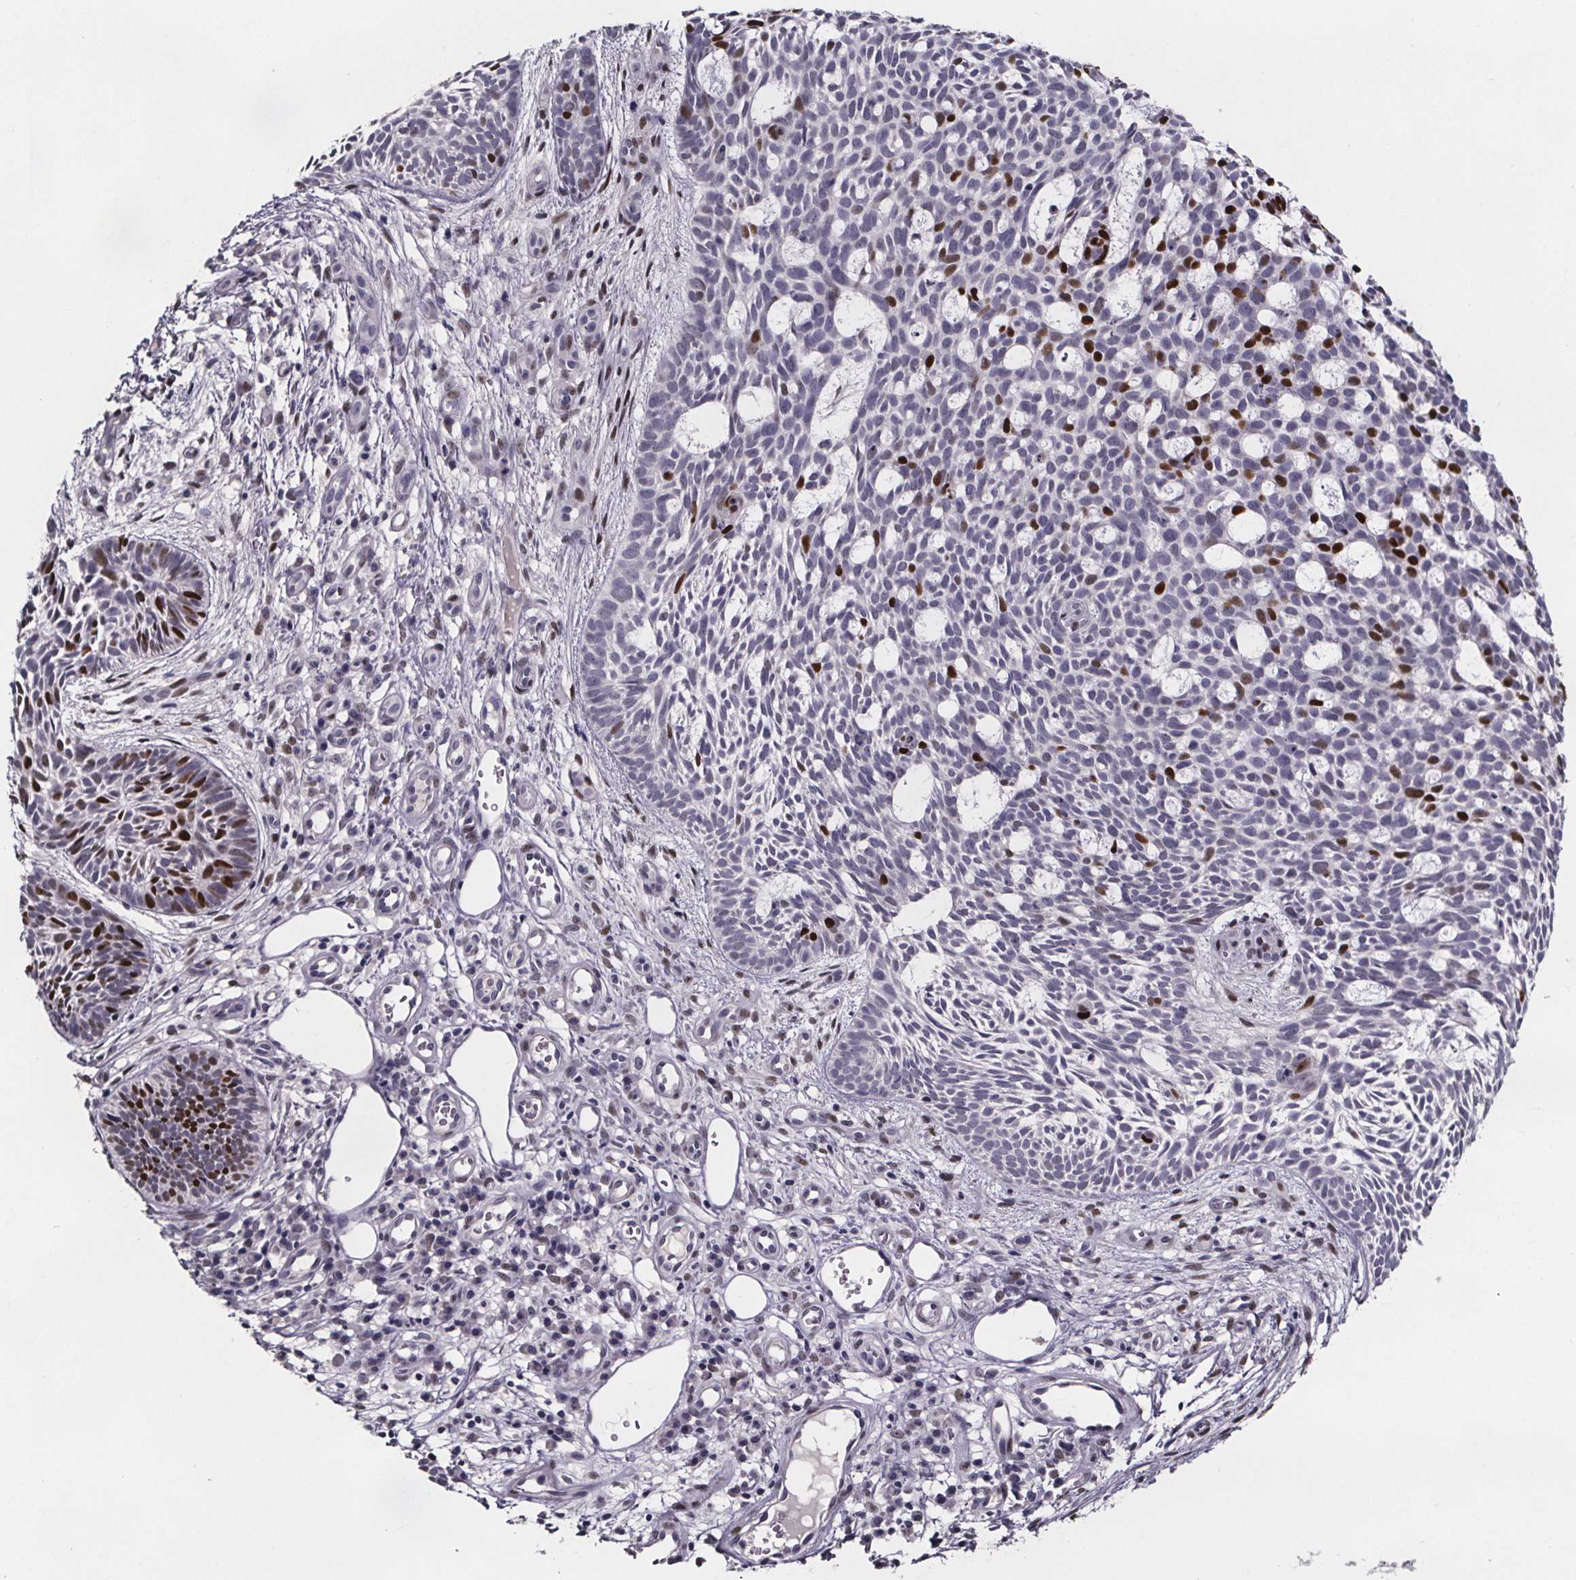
{"staining": {"intensity": "strong", "quantity": "<25%", "location": "nuclear"}, "tissue": "skin cancer", "cell_type": "Tumor cells", "image_type": "cancer", "snomed": [{"axis": "morphology", "description": "Basal cell carcinoma"}, {"axis": "topography", "description": "Skin"}], "caption": "Human skin cancer stained for a protein (brown) reveals strong nuclear positive positivity in approximately <25% of tumor cells.", "gene": "AR", "patient": {"sex": "male", "age": 59}}